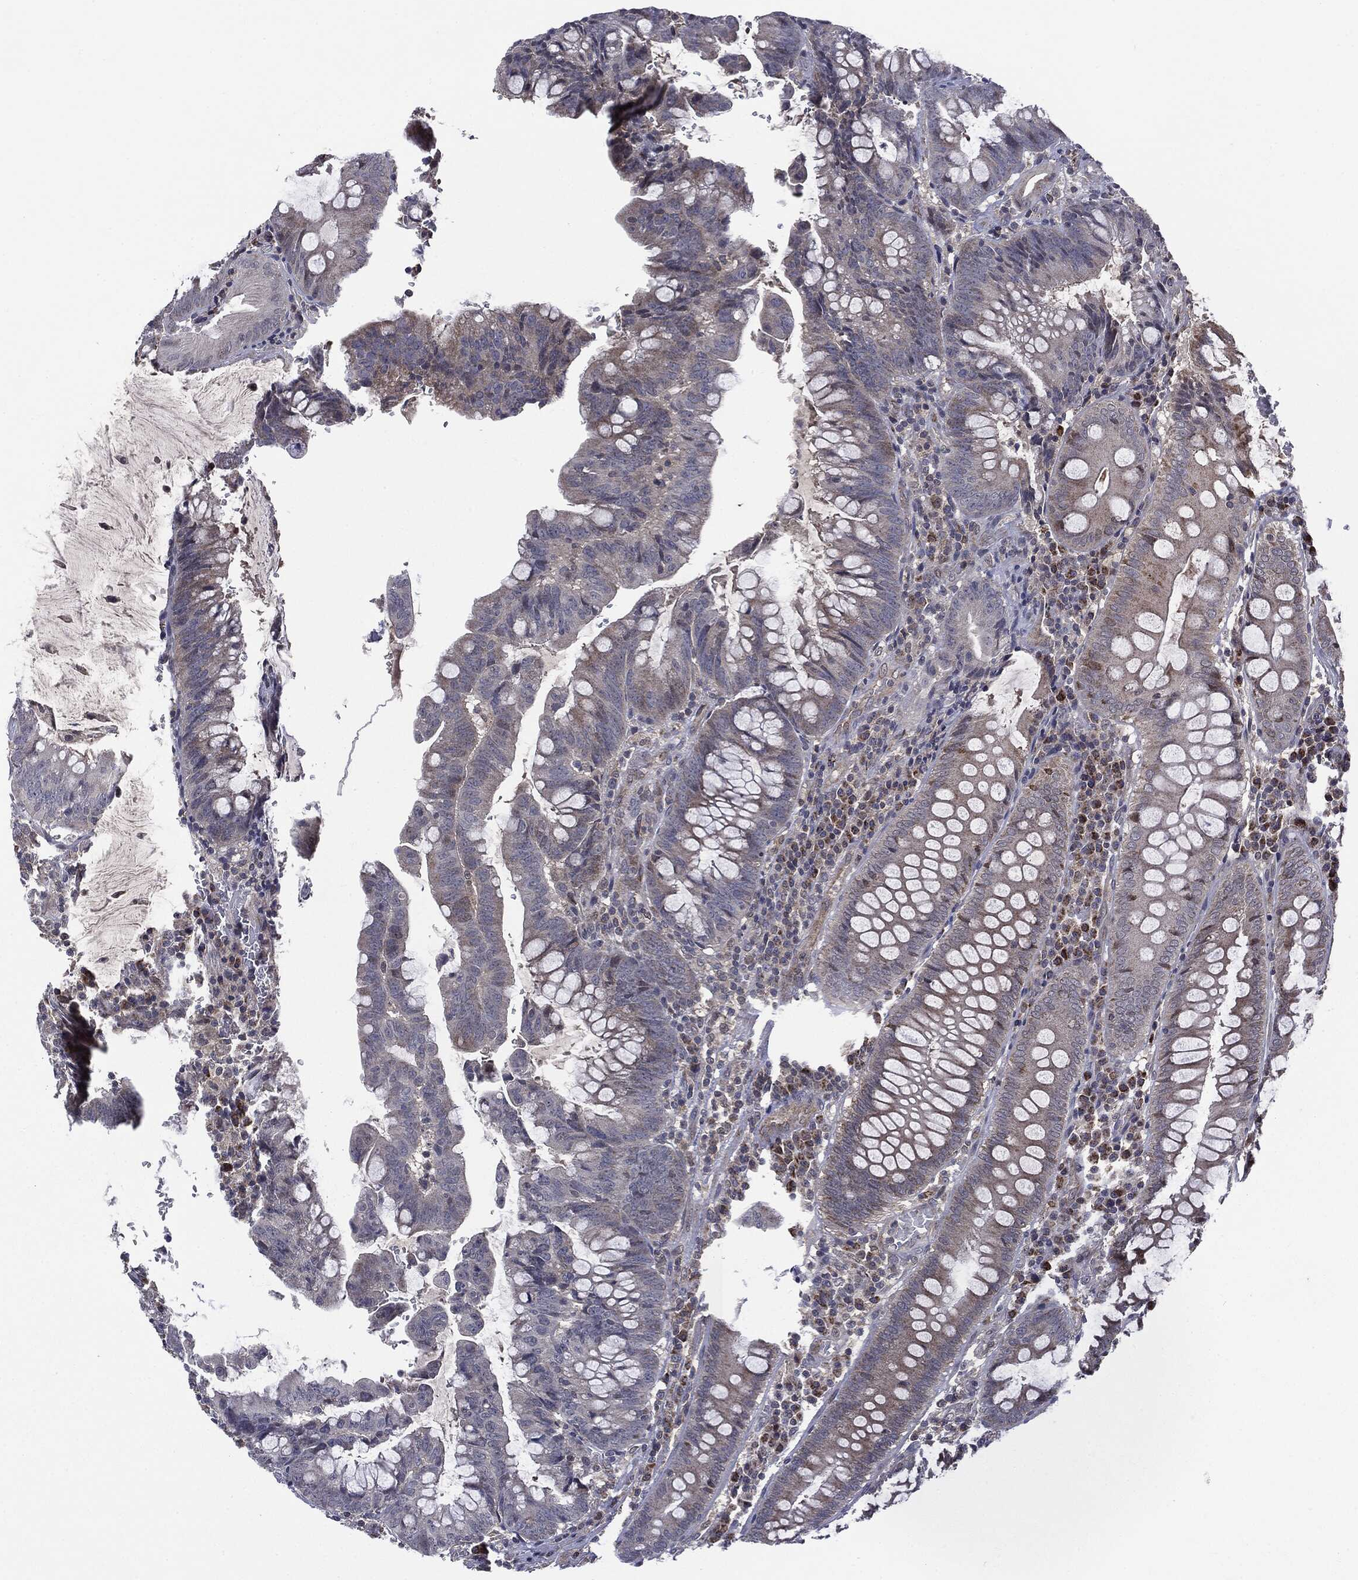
{"staining": {"intensity": "negative", "quantity": "none", "location": "none"}, "tissue": "colorectal cancer", "cell_type": "Tumor cells", "image_type": "cancer", "snomed": [{"axis": "morphology", "description": "Adenocarcinoma, NOS"}, {"axis": "topography", "description": "Colon"}], "caption": "Photomicrograph shows no significant protein expression in tumor cells of colorectal cancer (adenocarcinoma). Brightfield microscopy of immunohistochemistry stained with DAB (brown) and hematoxylin (blue), captured at high magnification.", "gene": "PTPA", "patient": {"sex": "male", "age": 62}}